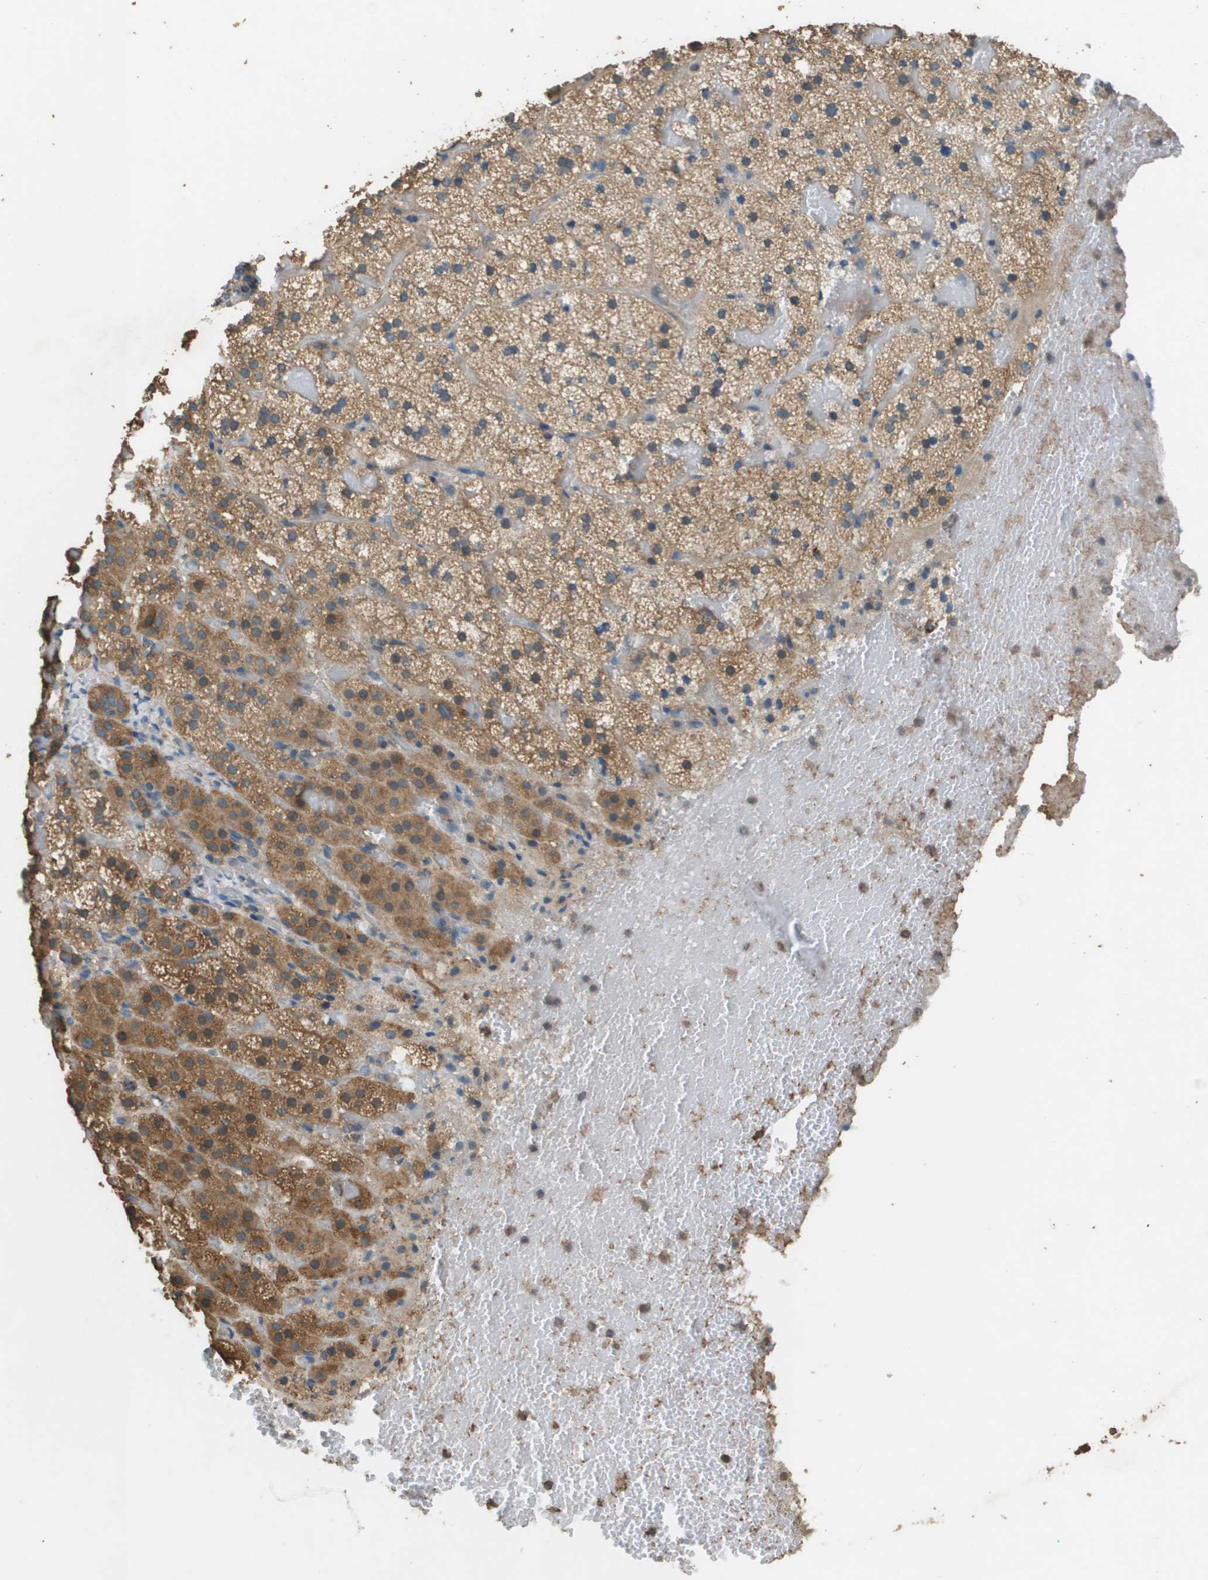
{"staining": {"intensity": "moderate", "quantity": ">75%", "location": "cytoplasmic/membranous"}, "tissue": "adrenal gland", "cell_type": "Glandular cells", "image_type": "normal", "snomed": [{"axis": "morphology", "description": "Normal tissue, NOS"}, {"axis": "topography", "description": "Adrenal gland"}], "caption": "A medium amount of moderate cytoplasmic/membranous positivity is seen in approximately >75% of glandular cells in normal adrenal gland. (Stains: DAB in brown, nuclei in blue, Microscopy: brightfield microscopy at high magnification).", "gene": "MS4A7", "patient": {"sex": "female", "age": 59}}